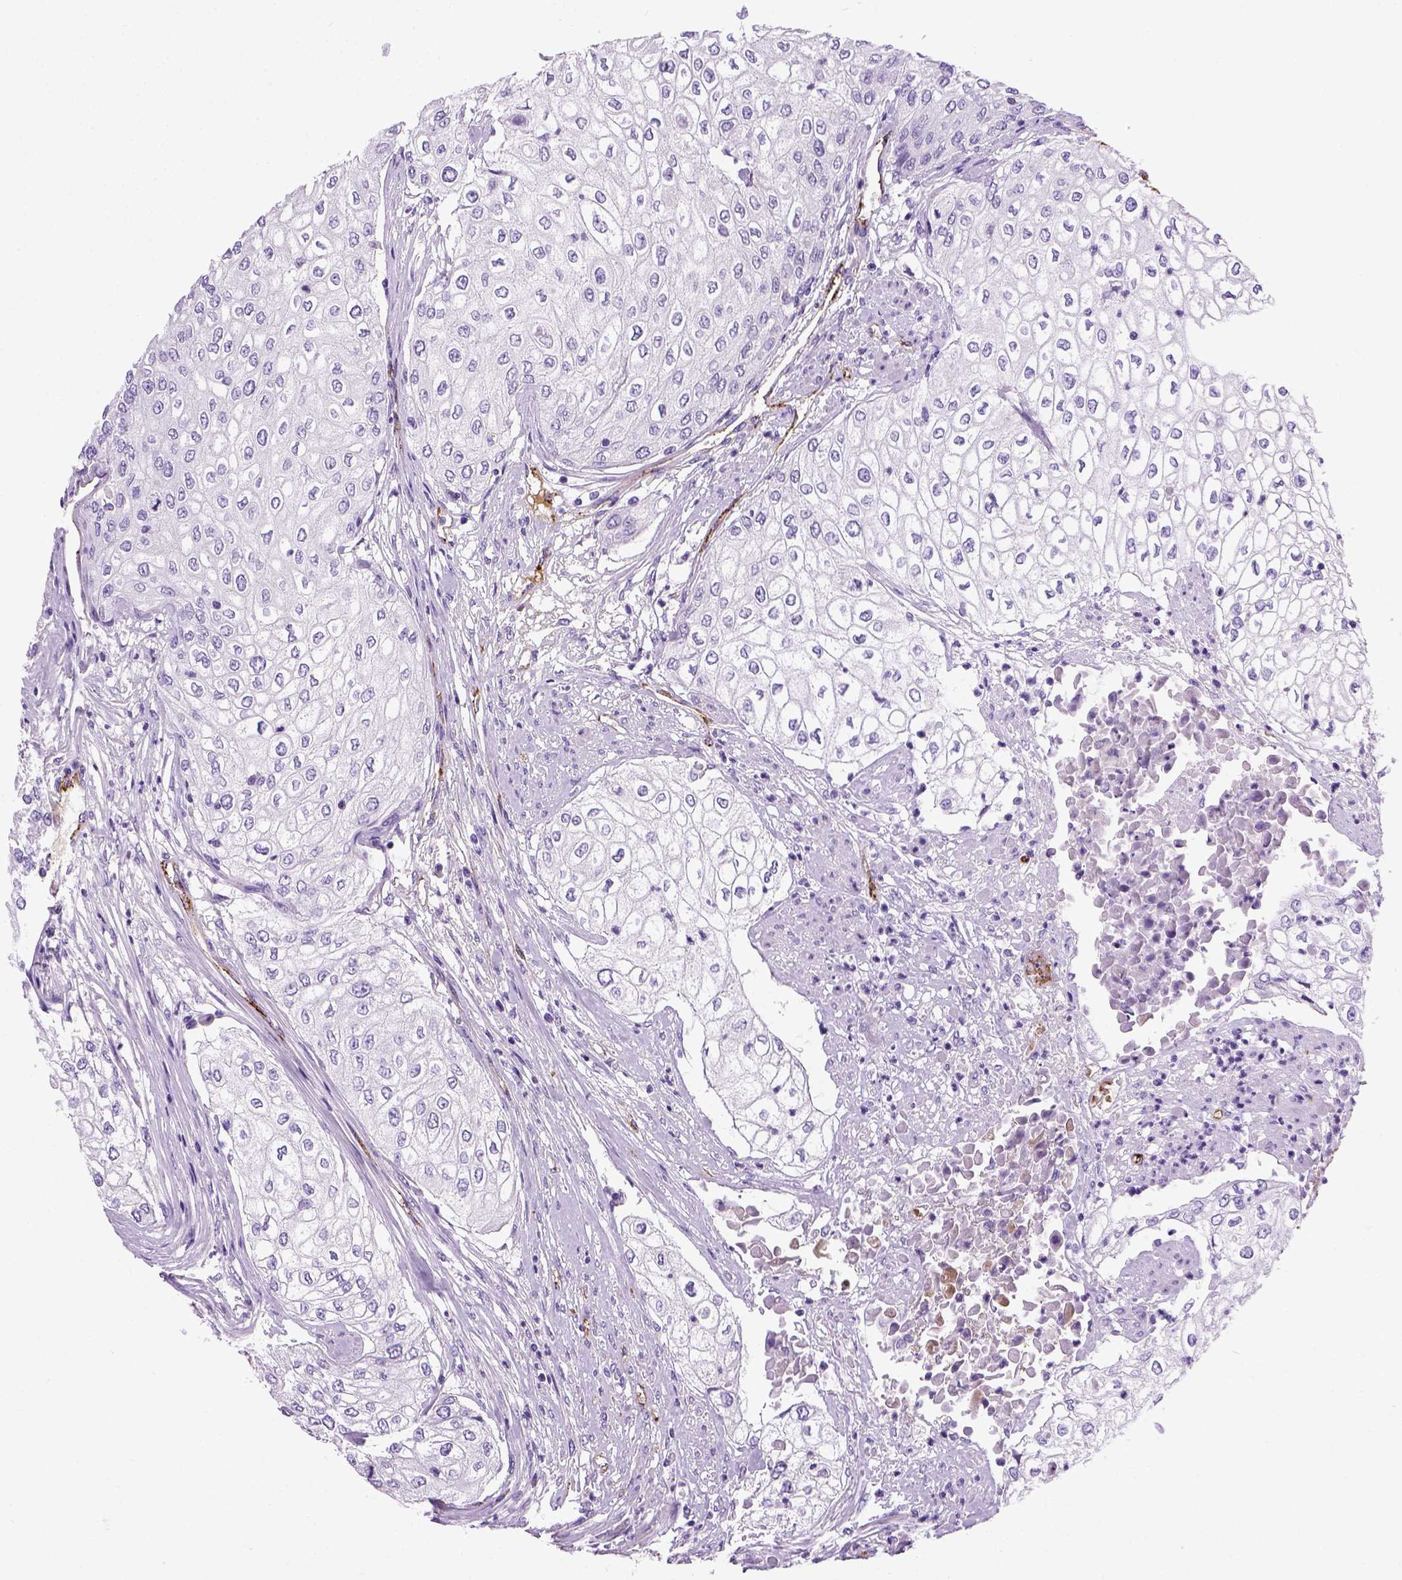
{"staining": {"intensity": "negative", "quantity": "none", "location": "none"}, "tissue": "urothelial cancer", "cell_type": "Tumor cells", "image_type": "cancer", "snomed": [{"axis": "morphology", "description": "Urothelial carcinoma, High grade"}, {"axis": "topography", "description": "Urinary bladder"}], "caption": "Human urothelial cancer stained for a protein using IHC reveals no positivity in tumor cells.", "gene": "VWF", "patient": {"sex": "male", "age": 62}}